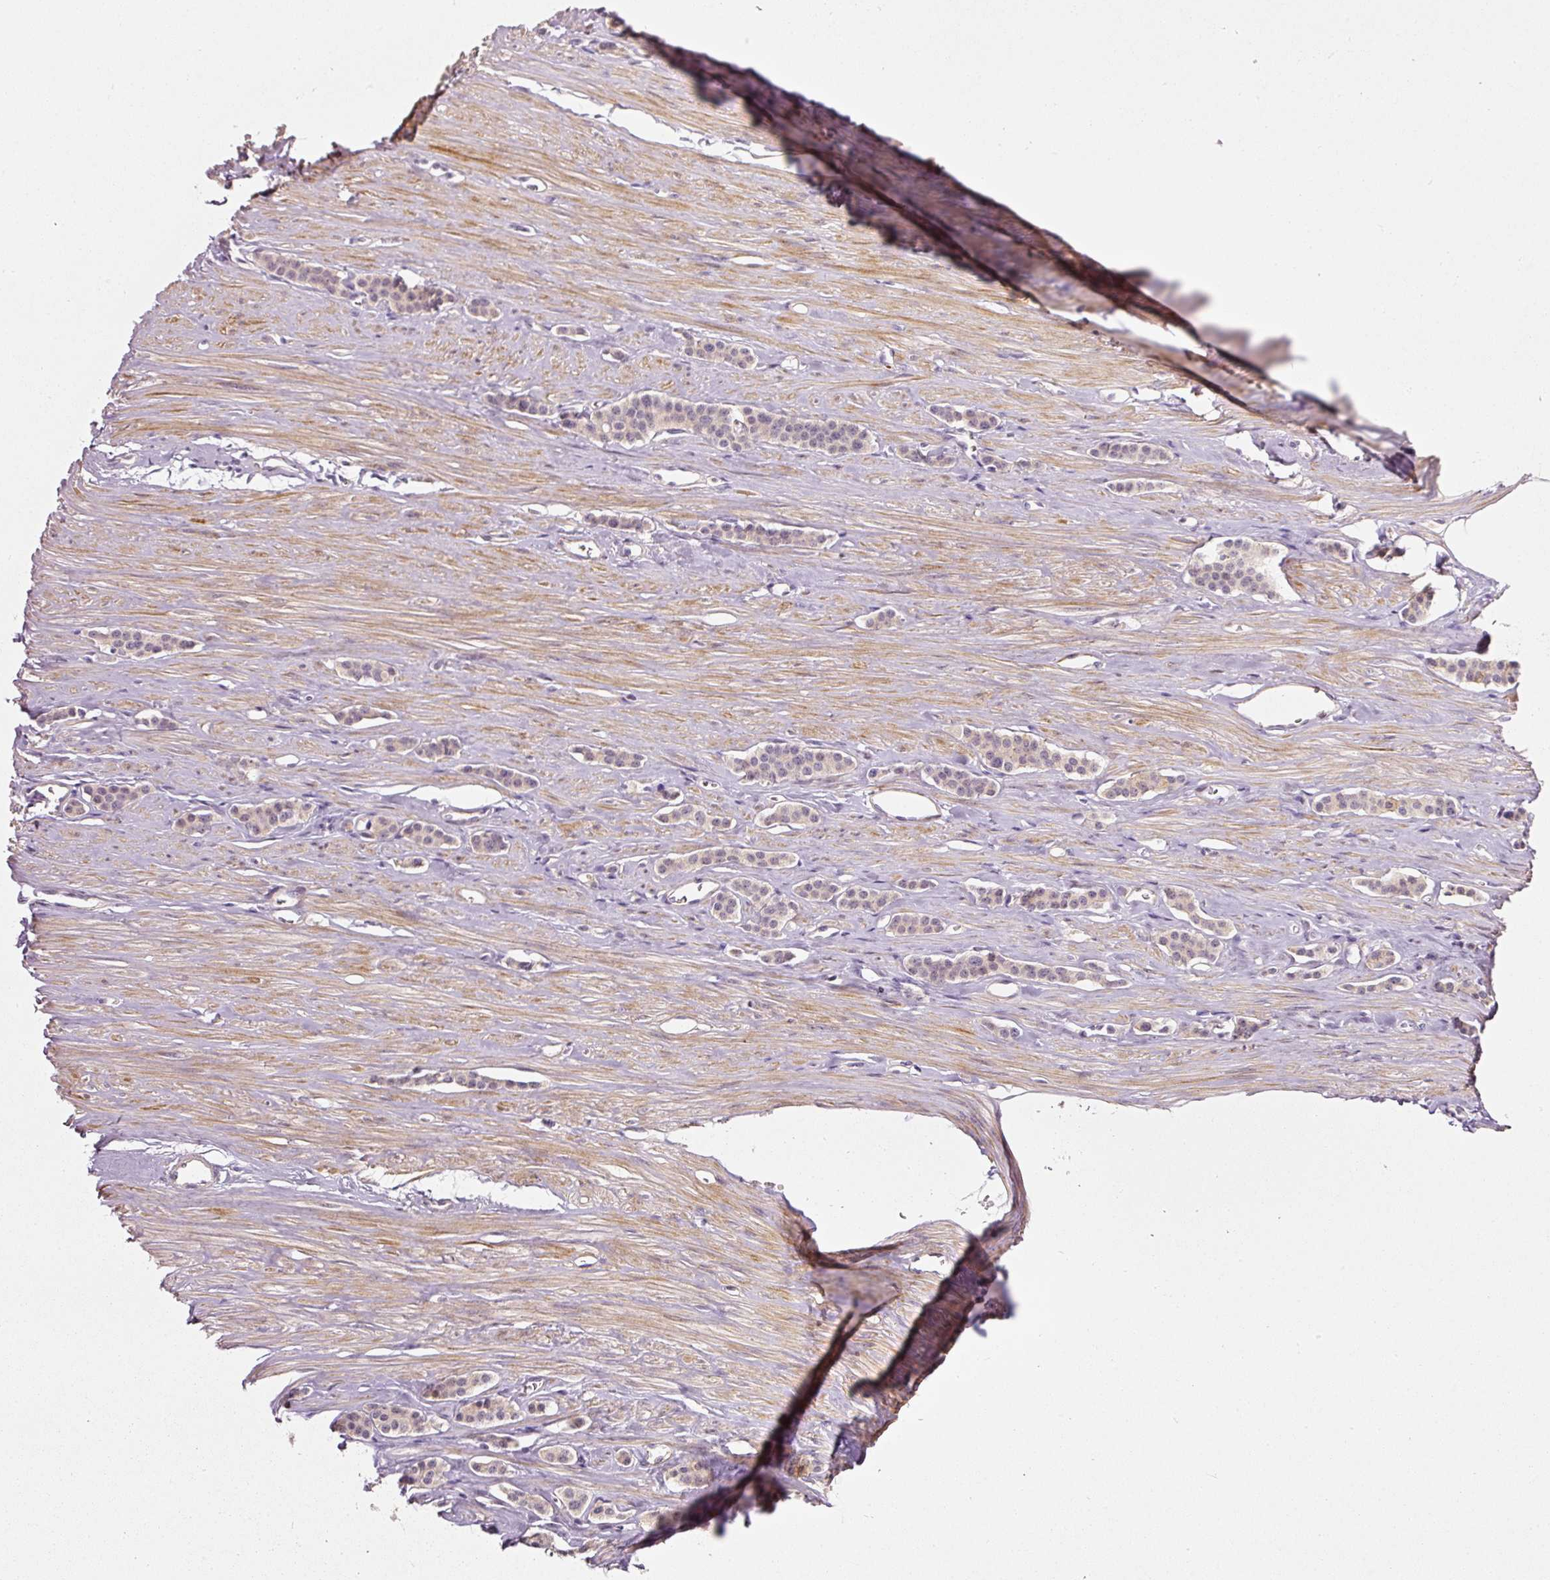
{"staining": {"intensity": "negative", "quantity": "none", "location": "none"}, "tissue": "carcinoid", "cell_type": "Tumor cells", "image_type": "cancer", "snomed": [{"axis": "morphology", "description": "Carcinoid, malignant, NOS"}, {"axis": "topography", "description": "Small intestine"}], "caption": "A histopathology image of carcinoid (malignant) stained for a protein demonstrates no brown staining in tumor cells. (DAB immunohistochemistry visualized using brightfield microscopy, high magnification).", "gene": "TOGARAM1", "patient": {"sex": "male", "age": 60}}